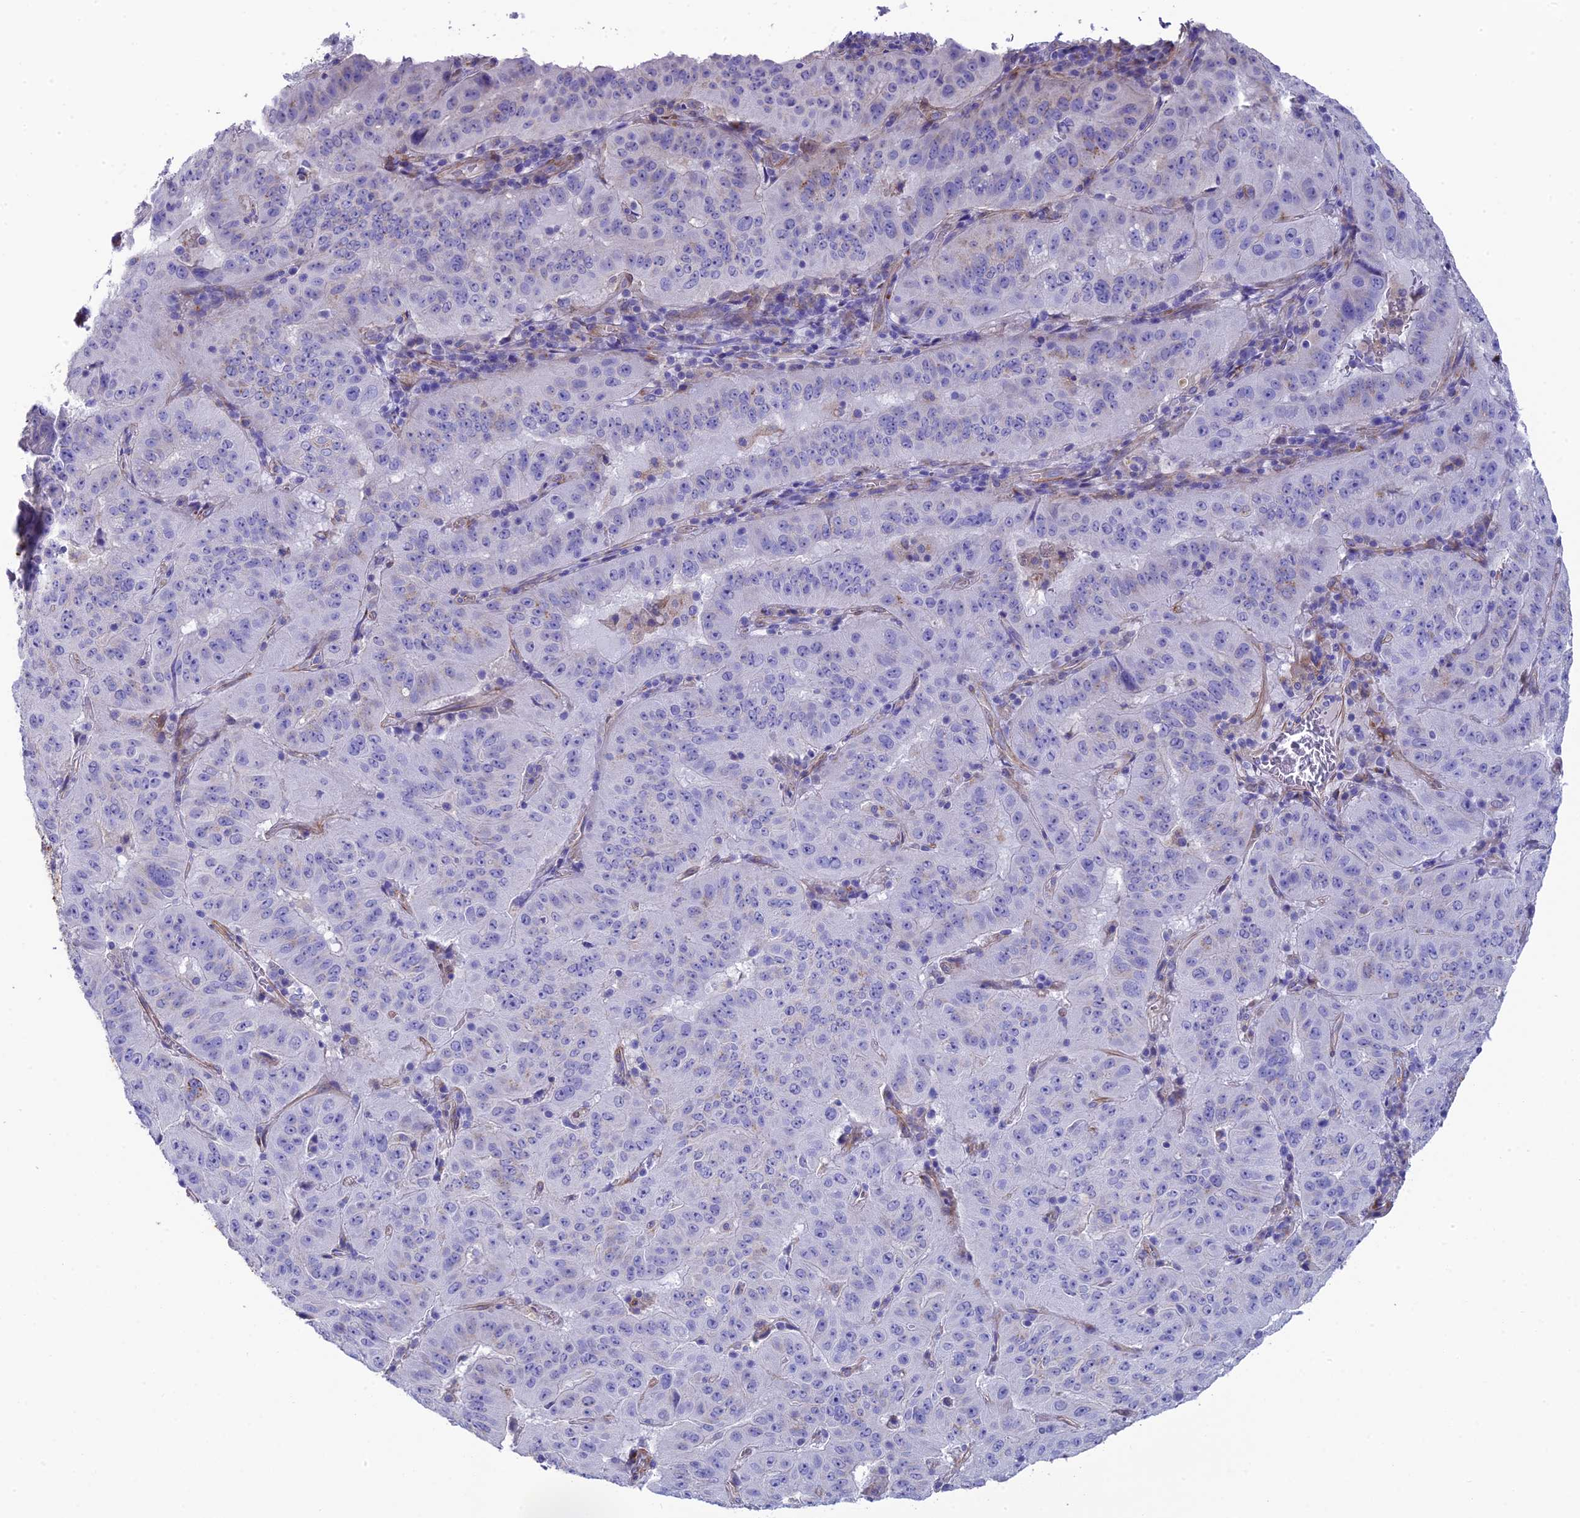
{"staining": {"intensity": "negative", "quantity": "none", "location": "none"}, "tissue": "pancreatic cancer", "cell_type": "Tumor cells", "image_type": "cancer", "snomed": [{"axis": "morphology", "description": "Adenocarcinoma, NOS"}, {"axis": "topography", "description": "Pancreas"}], "caption": "Immunohistochemistry (IHC) of pancreatic adenocarcinoma shows no staining in tumor cells. The staining is performed using DAB brown chromogen with nuclei counter-stained in using hematoxylin.", "gene": "TNS1", "patient": {"sex": "male", "age": 63}}